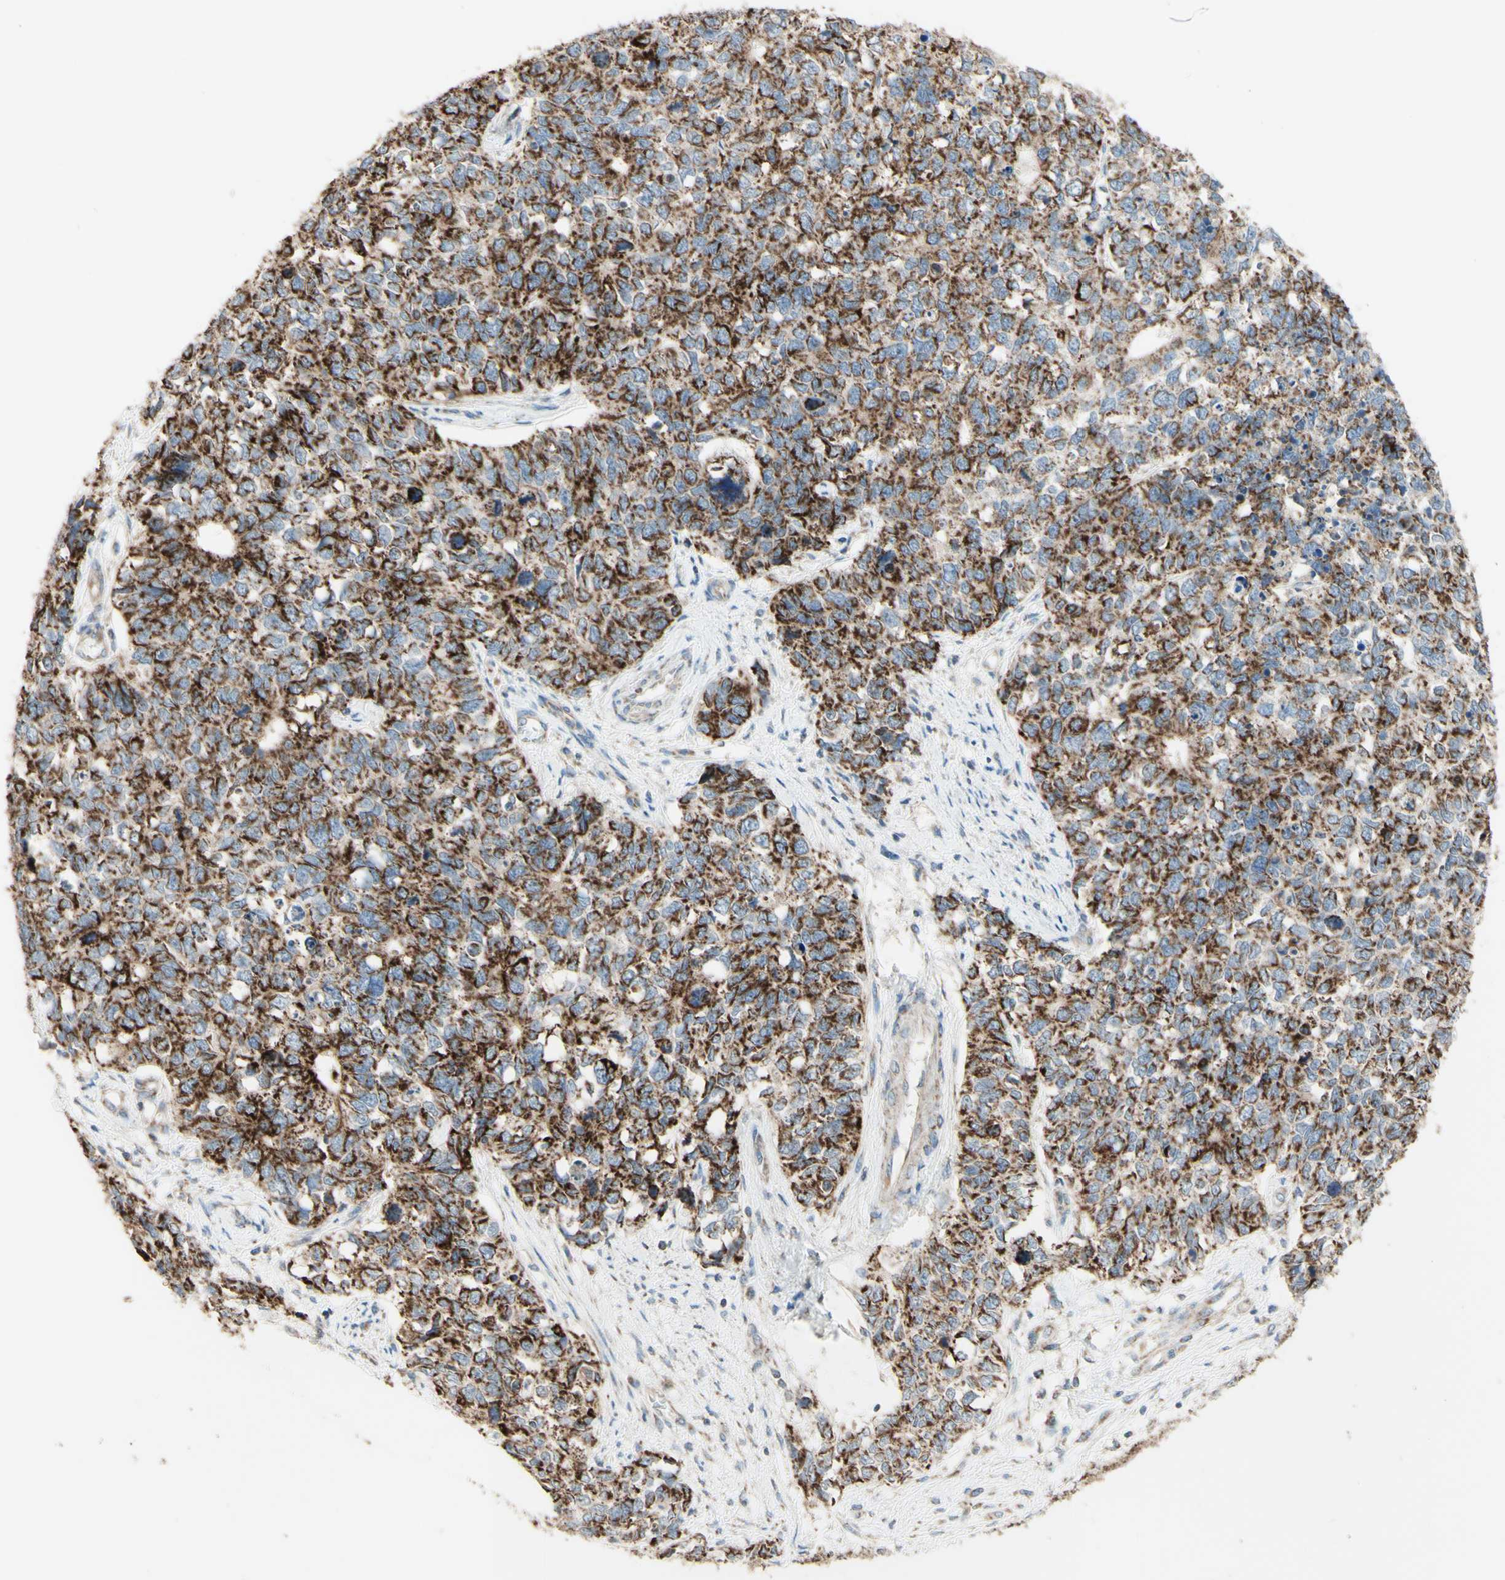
{"staining": {"intensity": "strong", "quantity": ">75%", "location": "cytoplasmic/membranous"}, "tissue": "cervical cancer", "cell_type": "Tumor cells", "image_type": "cancer", "snomed": [{"axis": "morphology", "description": "Squamous cell carcinoma, NOS"}, {"axis": "topography", "description": "Cervix"}], "caption": "Cervical squamous cell carcinoma stained for a protein (brown) reveals strong cytoplasmic/membranous positive positivity in about >75% of tumor cells.", "gene": "ARMC10", "patient": {"sex": "female", "age": 63}}